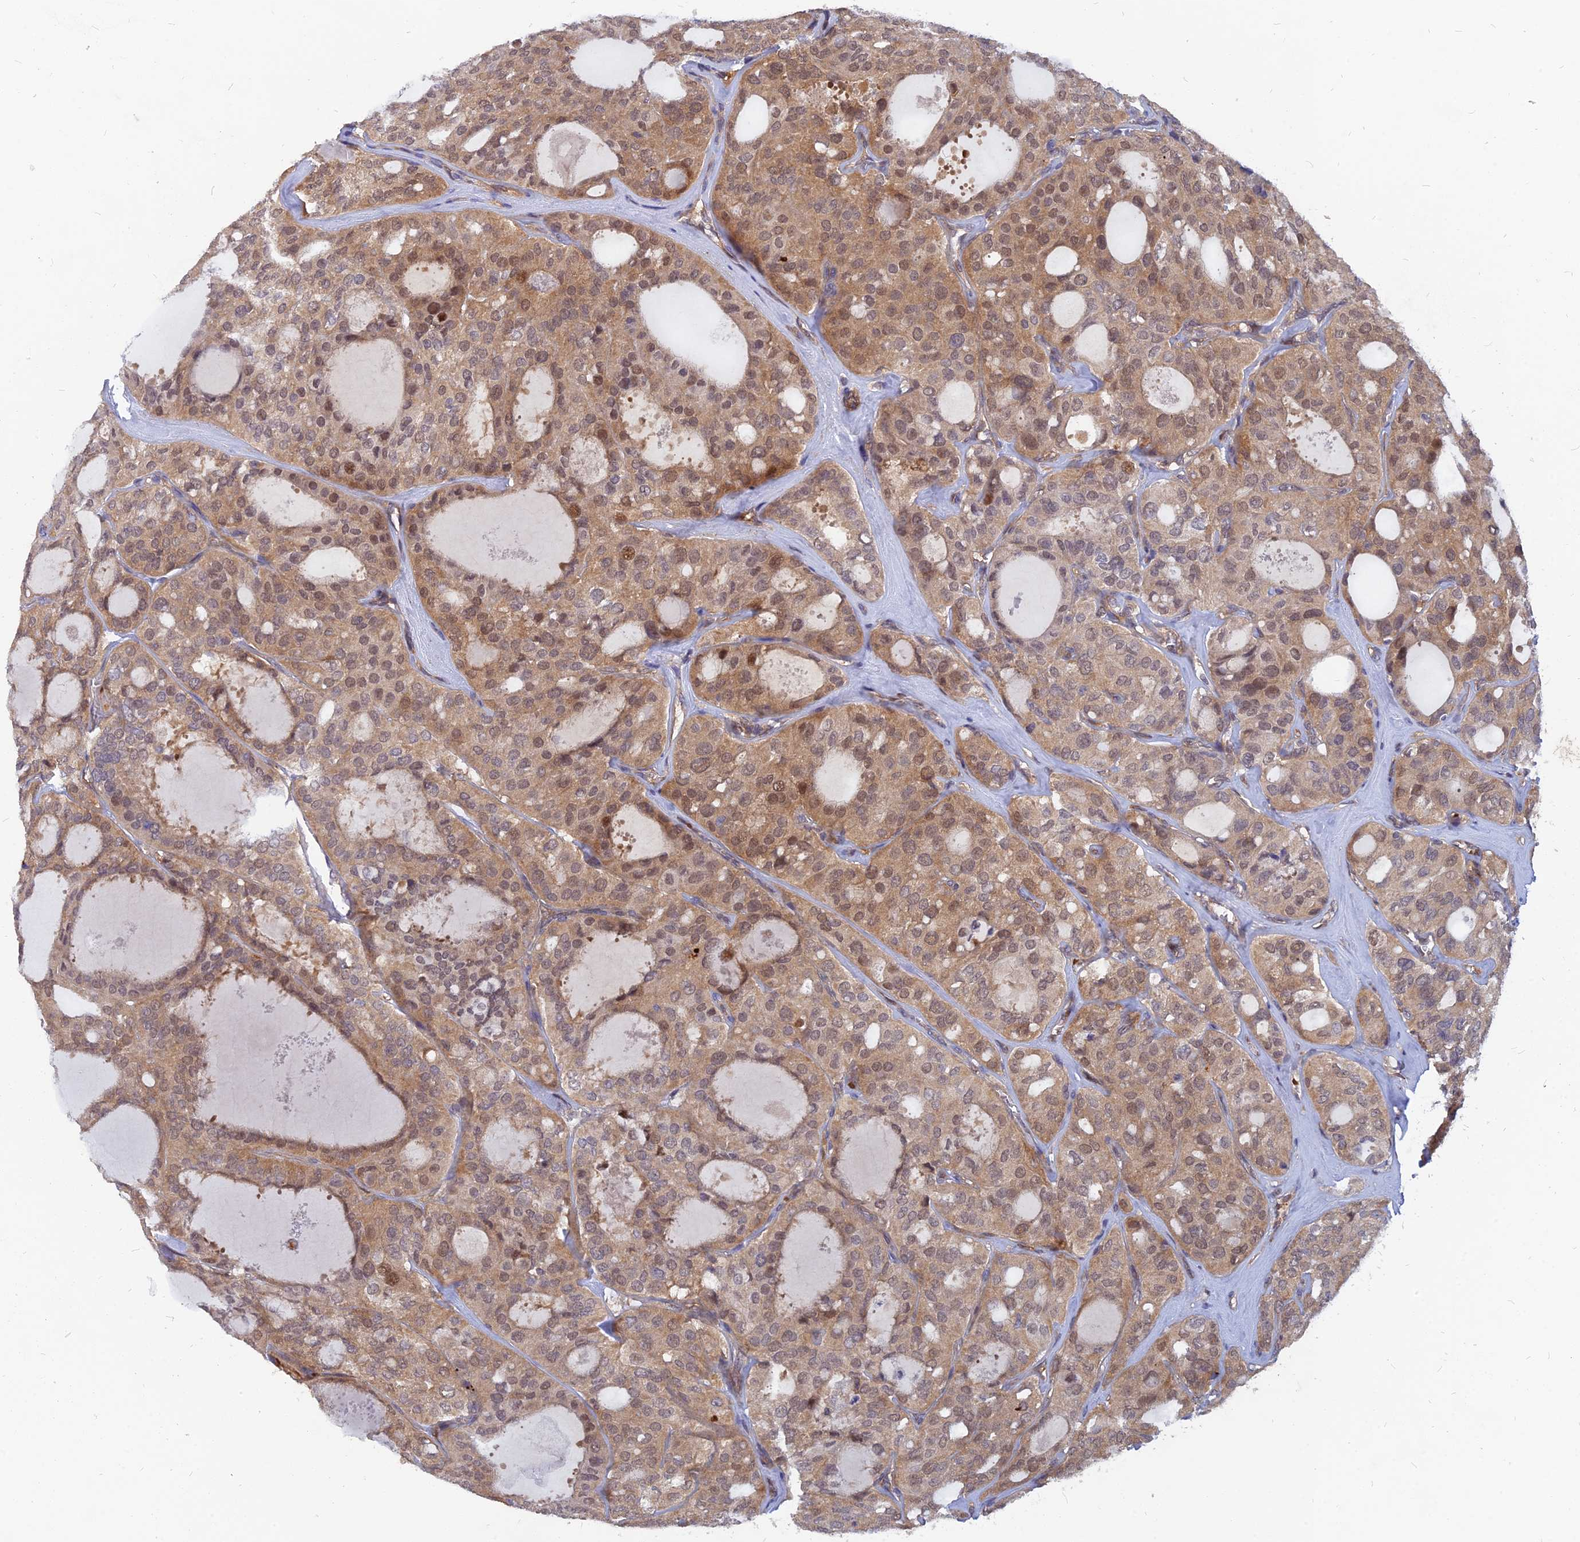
{"staining": {"intensity": "moderate", "quantity": "25%-75%", "location": "cytoplasmic/membranous,nuclear"}, "tissue": "thyroid cancer", "cell_type": "Tumor cells", "image_type": "cancer", "snomed": [{"axis": "morphology", "description": "Follicular adenoma carcinoma, NOS"}, {"axis": "topography", "description": "Thyroid gland"}], "caption": "Thyroid cancer tissue reveals moderate cytoplasmic/membranous and nuclear expression in approximately 25%-75% of tumor cells, visualized by immunohistochemistry.", "gene": "ARL2BP", "patient": {"sex": "male", "age": 75}}